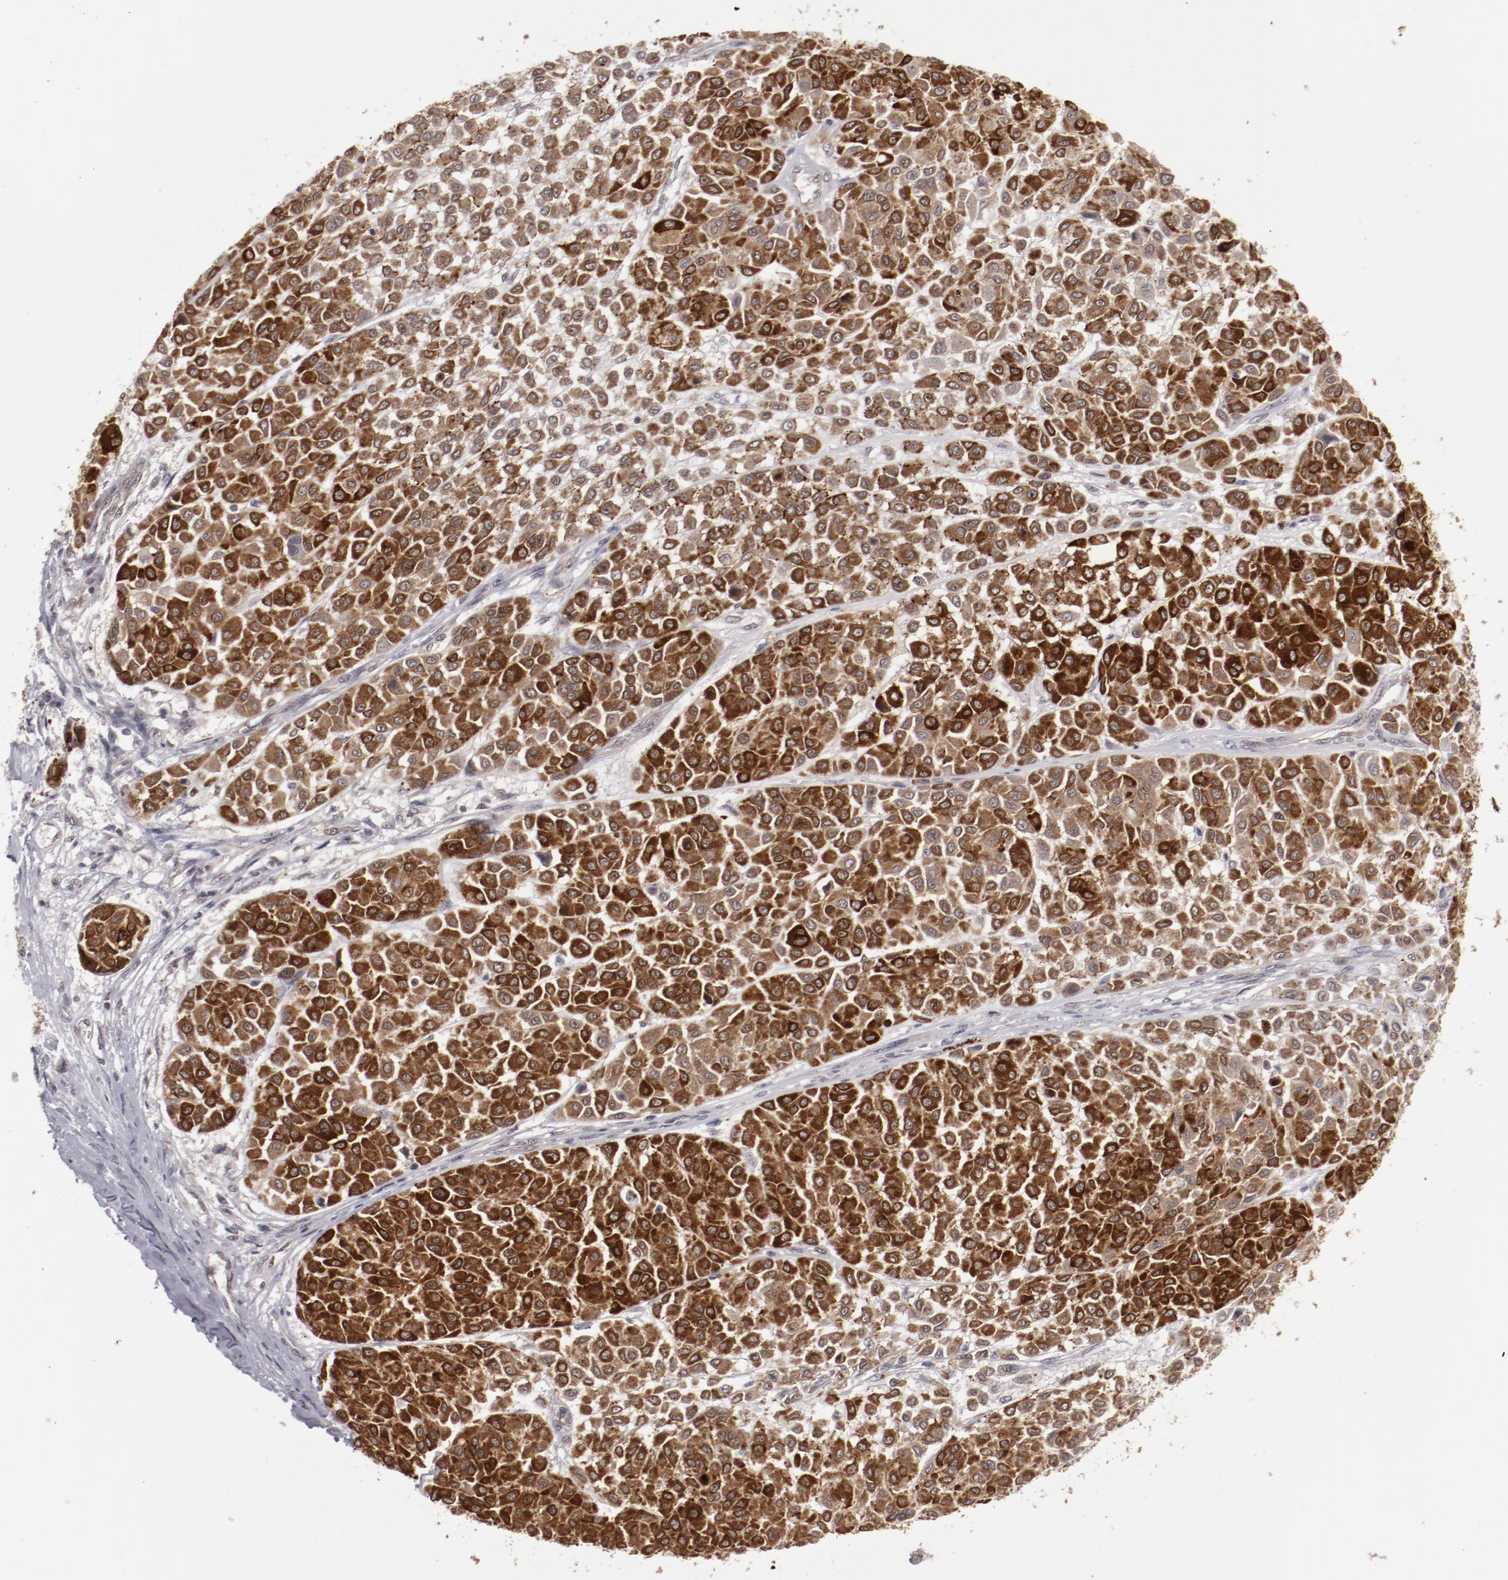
{"staining": {"intensity": "strong", "quantity": "25%-75%", "location": "cytoplasmic/membranous"}, "tissue": "melanoma", "cell_type": "Tumor cells", "image_type": "cancer", "snomed": [{"axis": "morphology", "description": "Malignant melanoma, Metastatic site"}, {"axis": "topography", "description": "Soft tissue"}], "caption": "Human melanoma stained with a protein marker reveals strong staining in tumor cells.", "gene": "LEF1", "patient": {"sex": "male", "age": 41}}